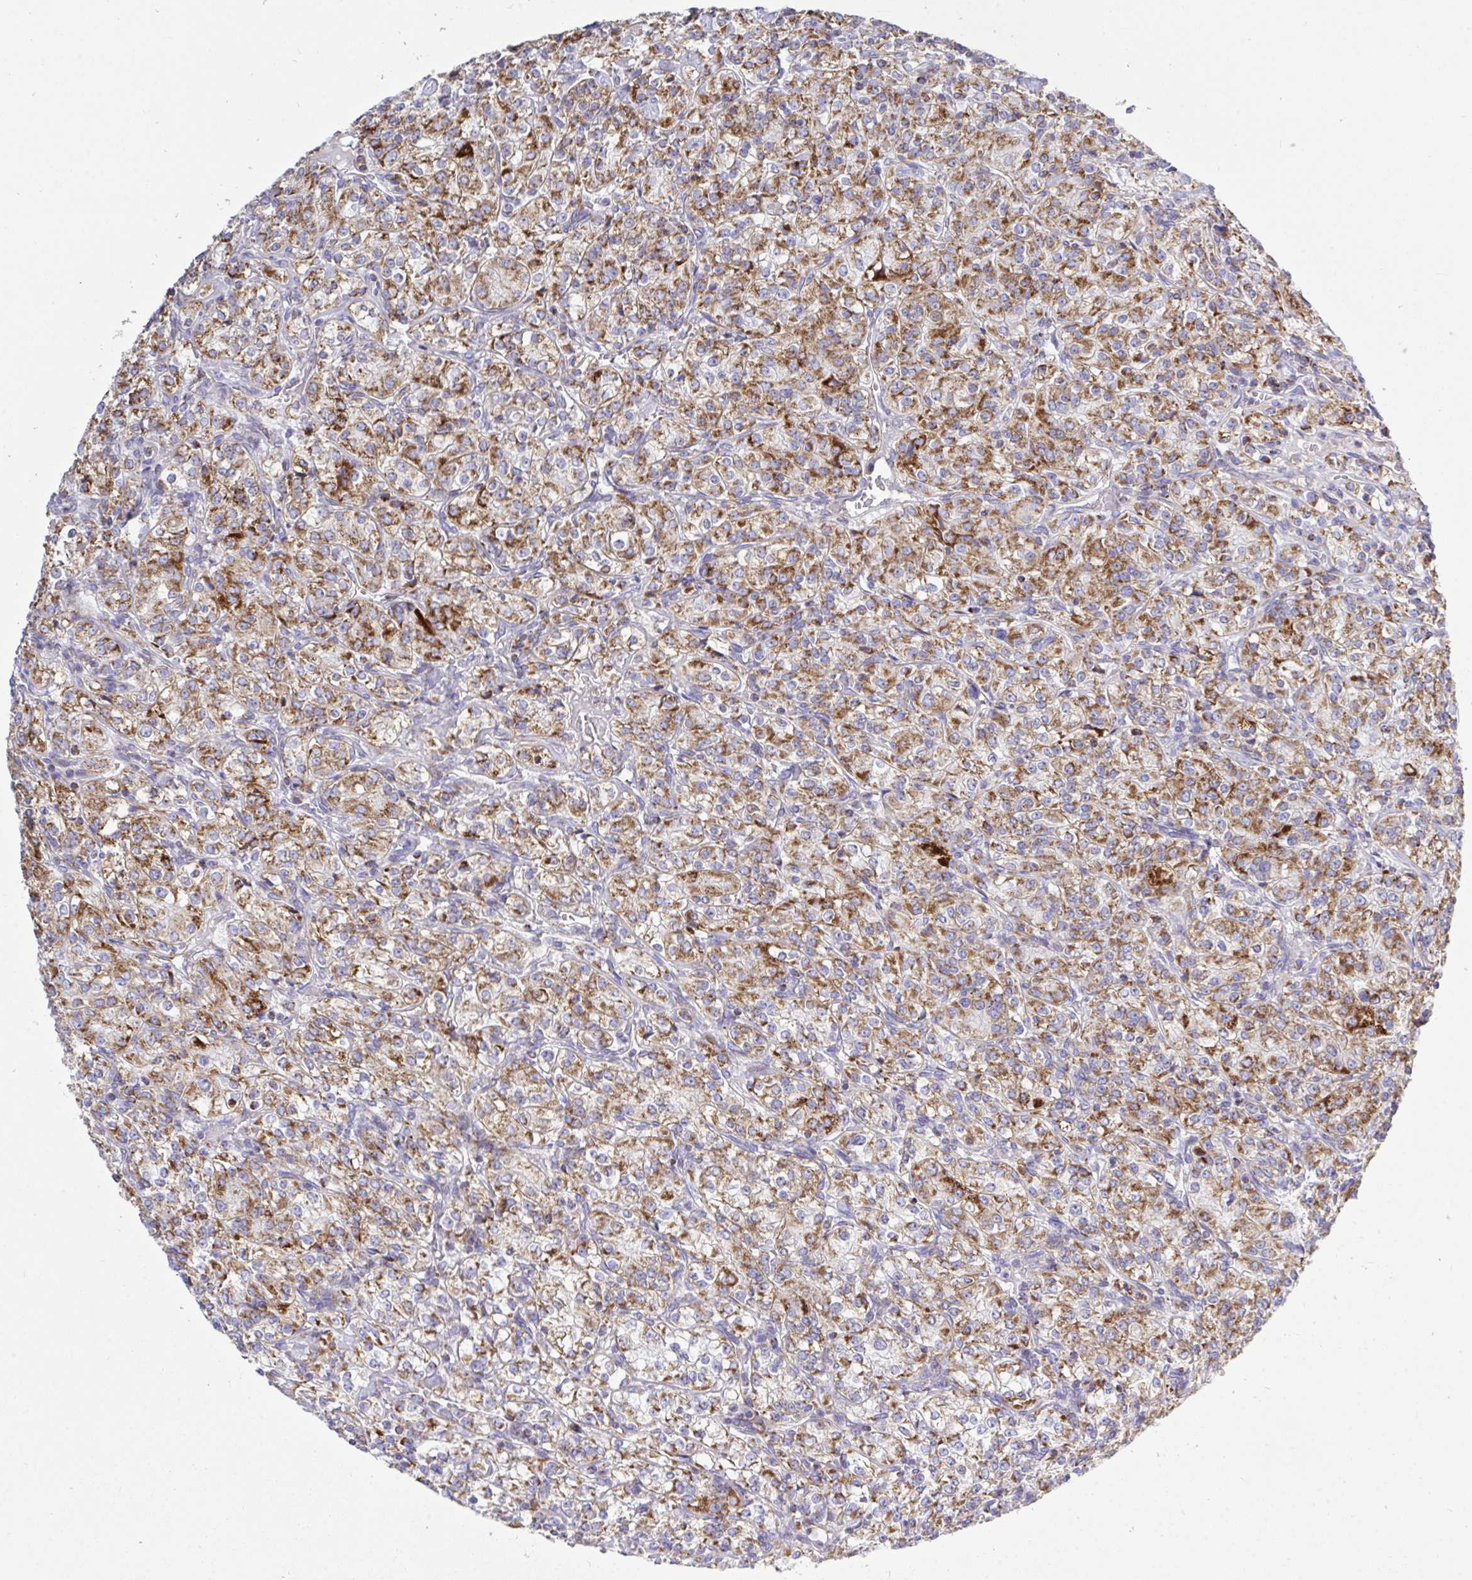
{"staining": {"intensity": "moderate", "quantity": "25%-75%", "location": "cytoplasmic/membranous"}, "tissue": "renal cancer", "cell_type": "Tumor cells", "image_type": "cancer", "snomed": [{"axis": "morphology", "description": "Adenocarcinoma, NOS"}, {"axis": "topography", "description": "Kidney"}], "caption": "This is an image of immunohistochemistry (IHC) staining of adenocarcinoma (renal), which shows moderate positivity in the cytoplasmic/membranous of tumor cells.", "gene": "HSPE1", "patient": {"sex": "male", "age": 77}}